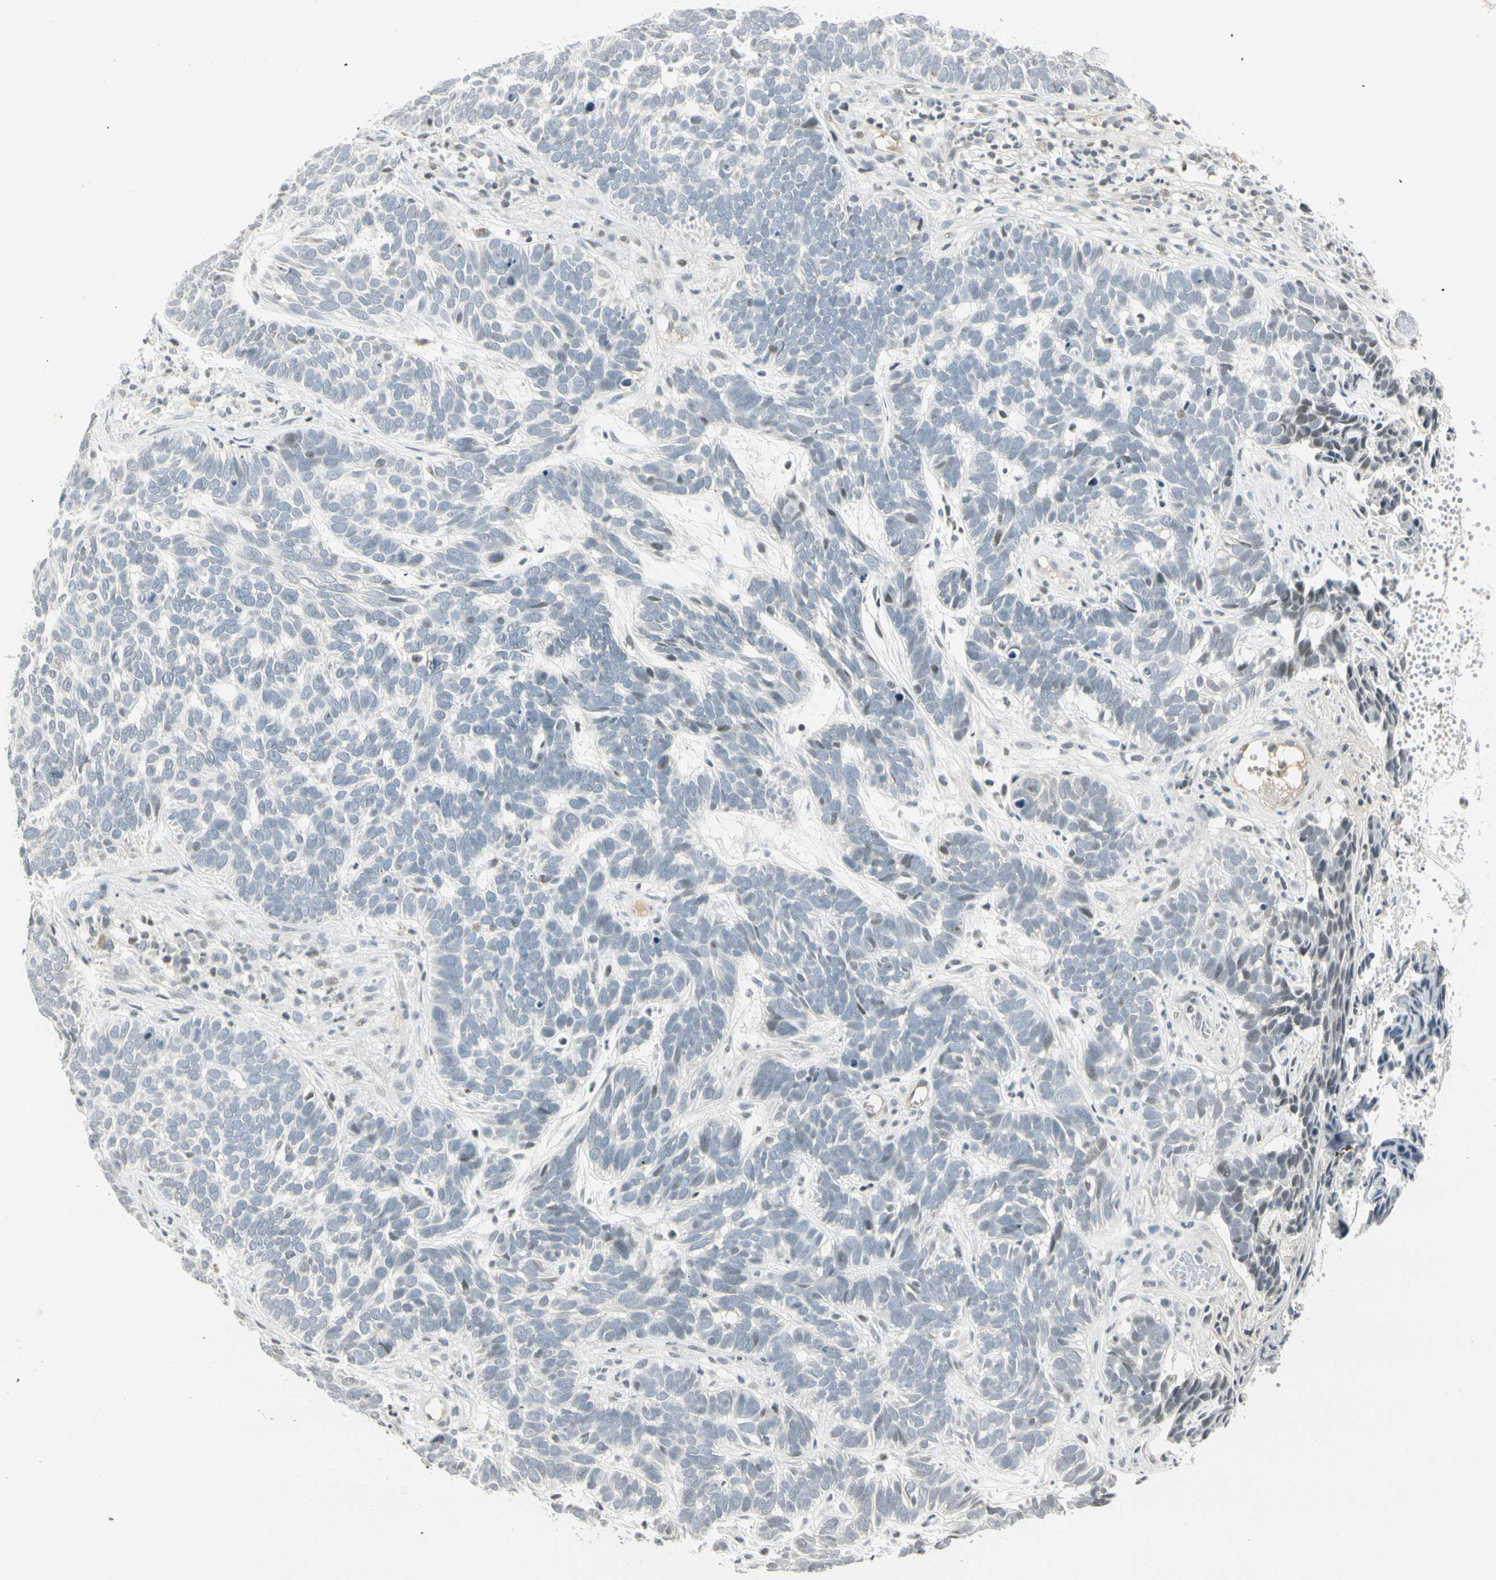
{"staining": {"intensity": "weak", "quantity": "<25%", "location": "nuclear"}, "tissue": "skin cancer", "cell_type": "Tumor cells", "image_type": "cancer", "snomed": [{"axis": "morphology", "description": "Basal cell carcinoma"}, {"axis": "topography", "description": "Skin"}], "caption": "A histopathology image of human basal cell carcinoma (skin) is negative for staining in tumor cells.", "gene": "SMAD3", "patient": {"sex": "male", "age": 87}}